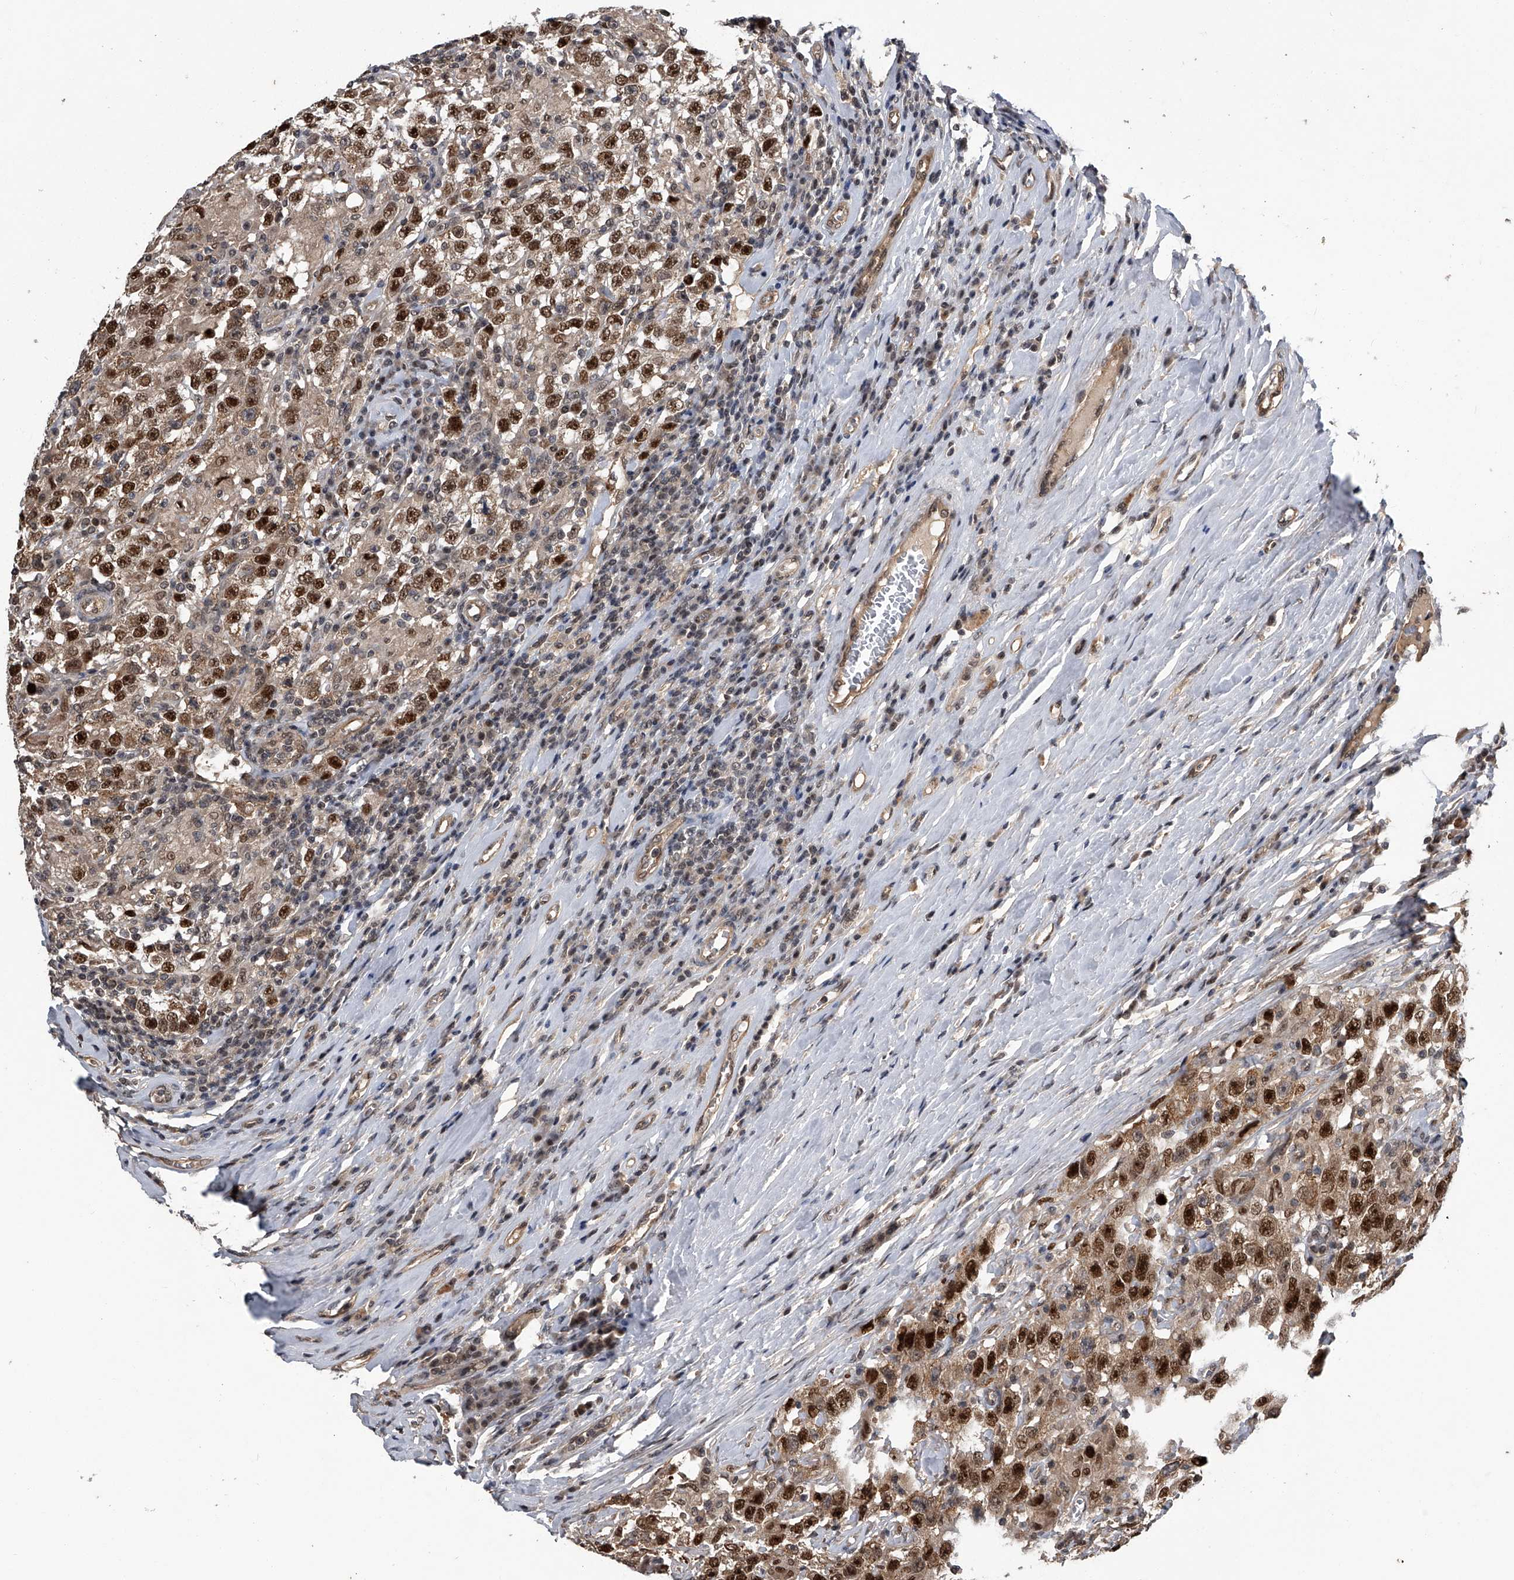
{"staining": {"intensity": "strong", "quantity": "25%-75%", "location": "nuclear"}, "tissue": "testis cancer", "cell_type": "Tumor cells", "image_type": "cancer", "snomed": [{"axis": "morphology", "description": "Seminoma, NOS"}, {"axis": "topography", "description": "Testis"}], "caption": "Immunohistochemical staining of testis cancer (seminoma) exhibits strong nuclear protein staining in approximately 25%-75% of tumor cells.", "gene": "SLC12A8", "patient": {"sex": "male", "age": 41}}